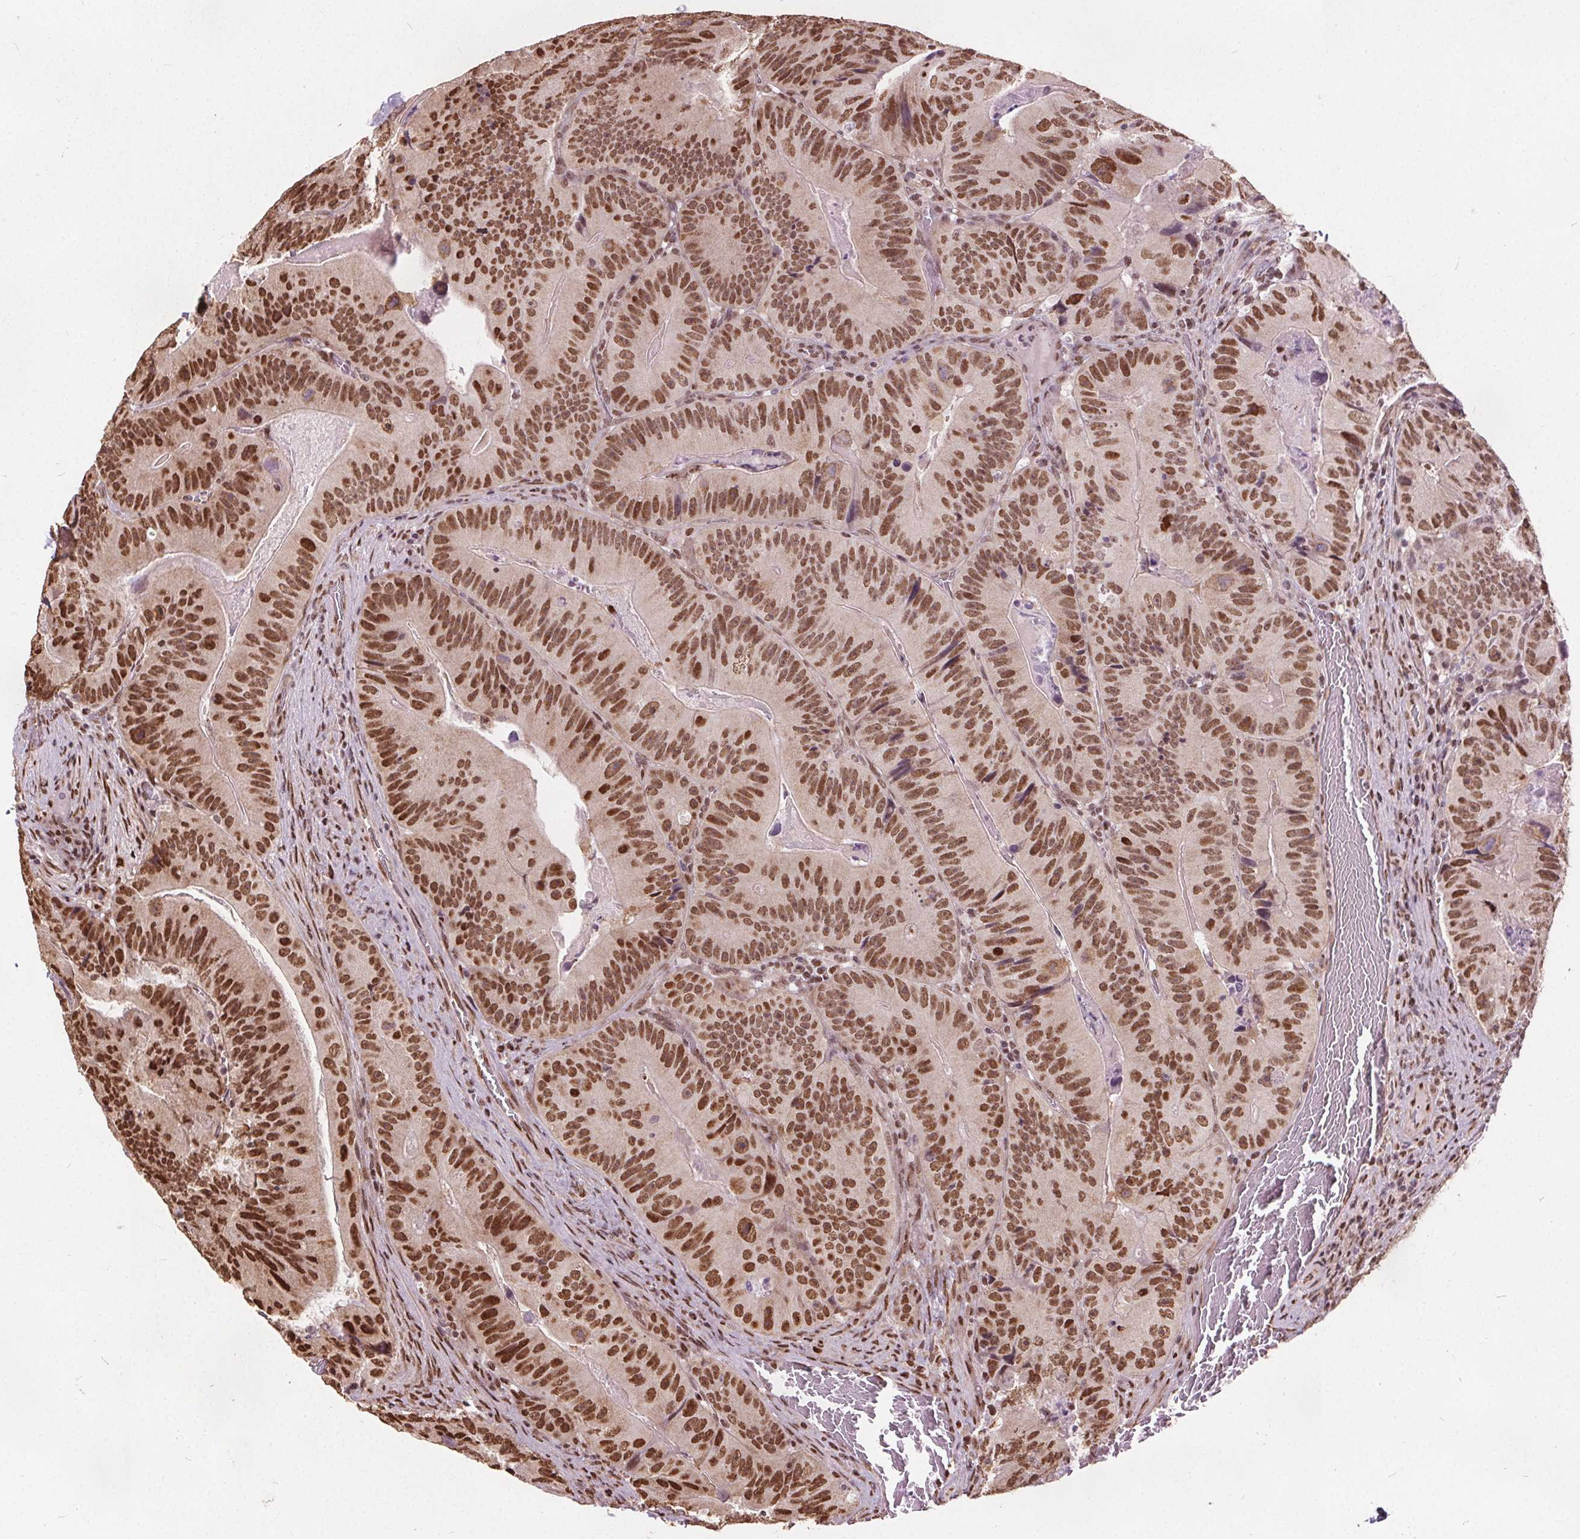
{"staining": {"intensity": "moderate", "quantity": ">75%", "location": "nuclear"}, "tissue": "colorectal cancer", "cell_type": "Tumor cells", "image_type": "cancer", "snomed": [{"axis": "morphology", "description": "Adenocarcinoma, NOS"}, {"axis": "topography", "description": "Colon"}], "caption": "Adenocarcinoma (colorectal) was stained to show a protein in brown. There is medium levels of moderate nuclear staining in approximately >75% of tumor cells.", "gene": "ISLR2", "patient": {"sex": "female", "age": 86}}